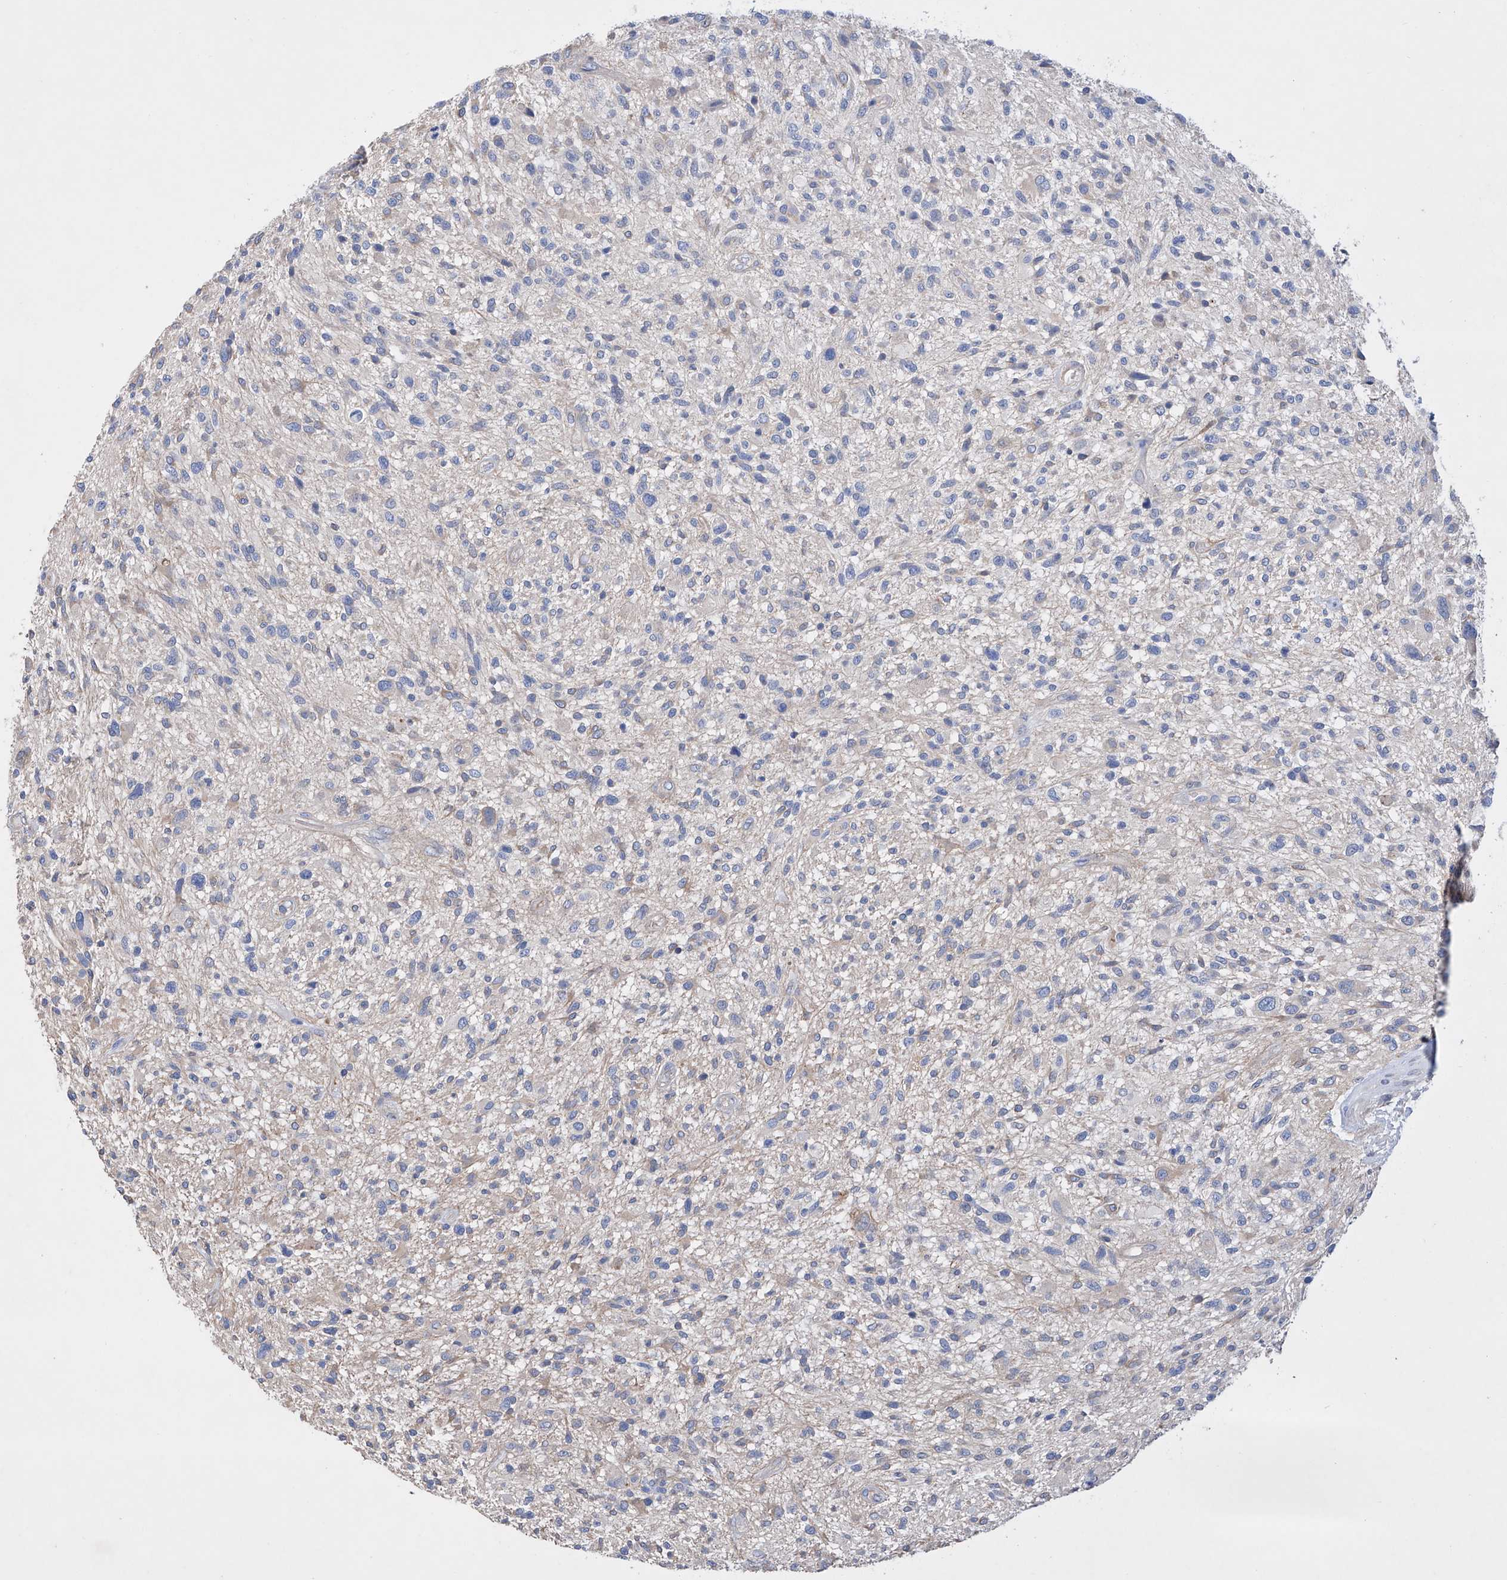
{"staining": {"intensity": "negative", "quantity": "none", "location": "none"}, "tissue": "glioma", "cell_type": "Tumor cells", "image_type": "cancer", "snomed": [{"axis": "morphology", "description": "Glioma, malignant, High grade"}, {"axis": "topography", "description": "Brain"}], "caption": "This is an immunohistochemistry (IHC) histopathology image of human glioma. There is no staining in tumor cells.", "gene": "AFG1L", "patient": {"sex": "male", "age": 47}}